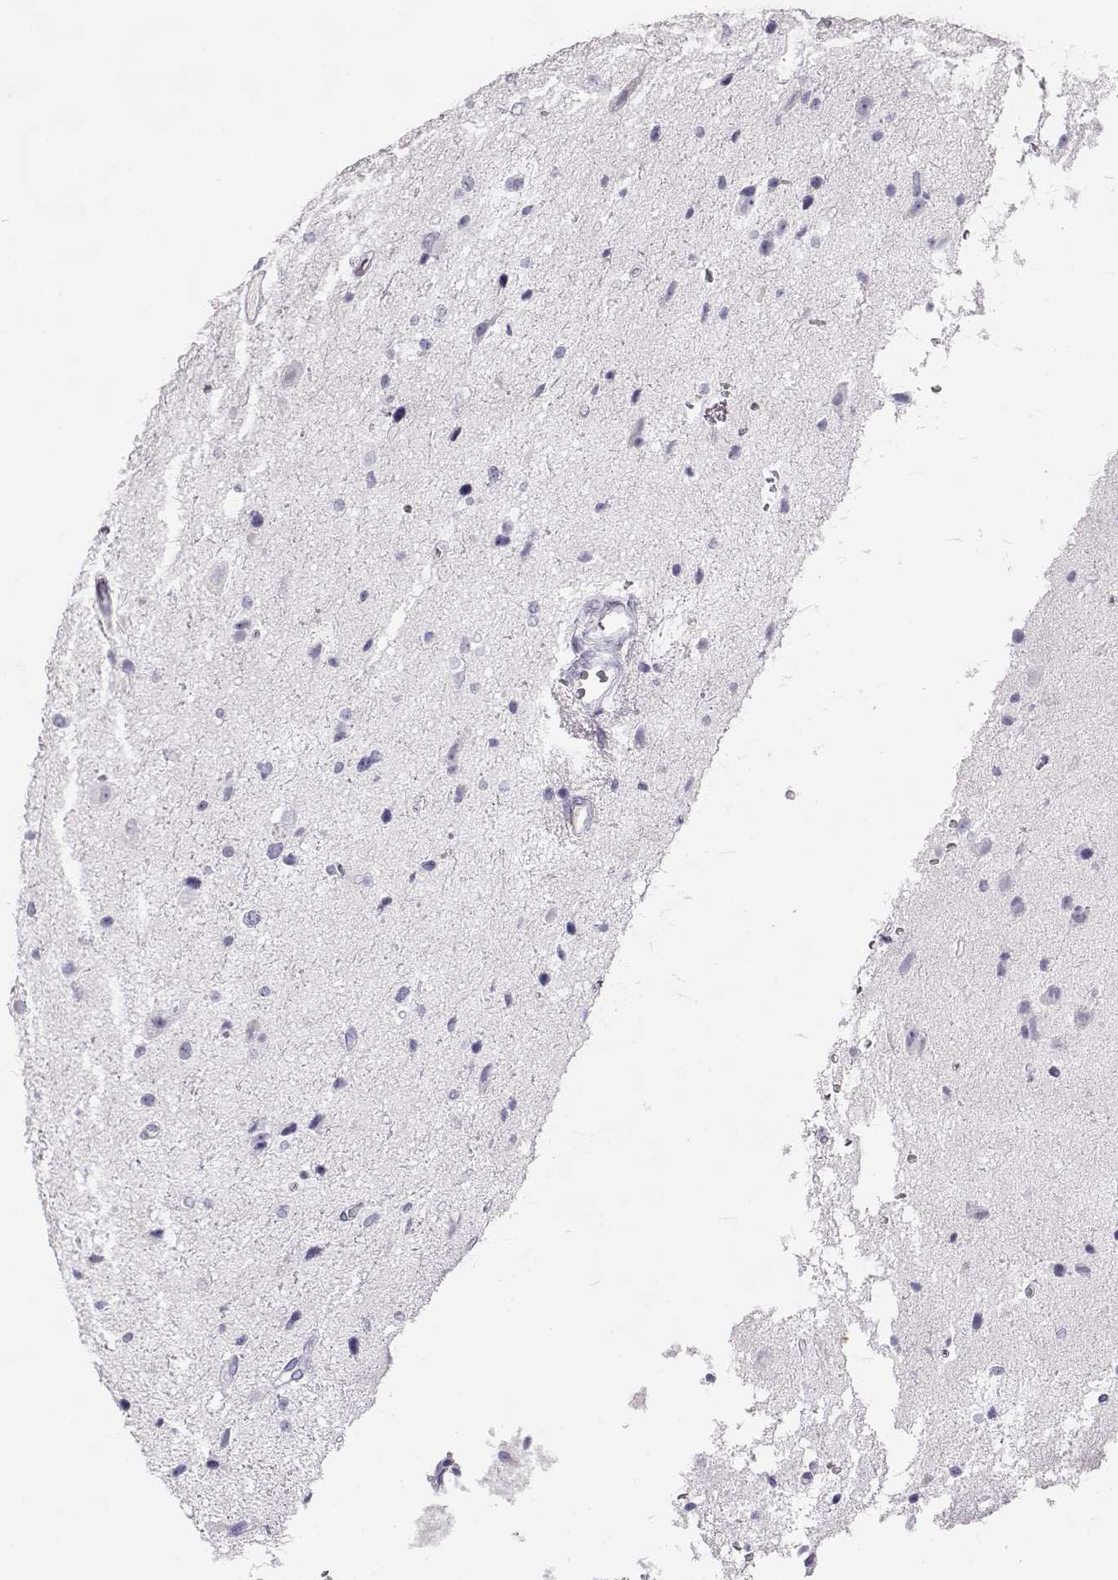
{"staining": {"intensity": "negative", "quantity": "none", "location": "none"}, "tissue": "glioma", "cell_type": "Tumor cells", "image_type": "cancer", "snomed": [{"axis": "morphology", "description": "Glioma, malignant, Low grade"}, {"axis": "topography", "description": "Brain"}], "caption": "Tumor cells show no significant staining in glioma.", "gene": "MIP", "patient": {"sex": "female", "age": 32}}